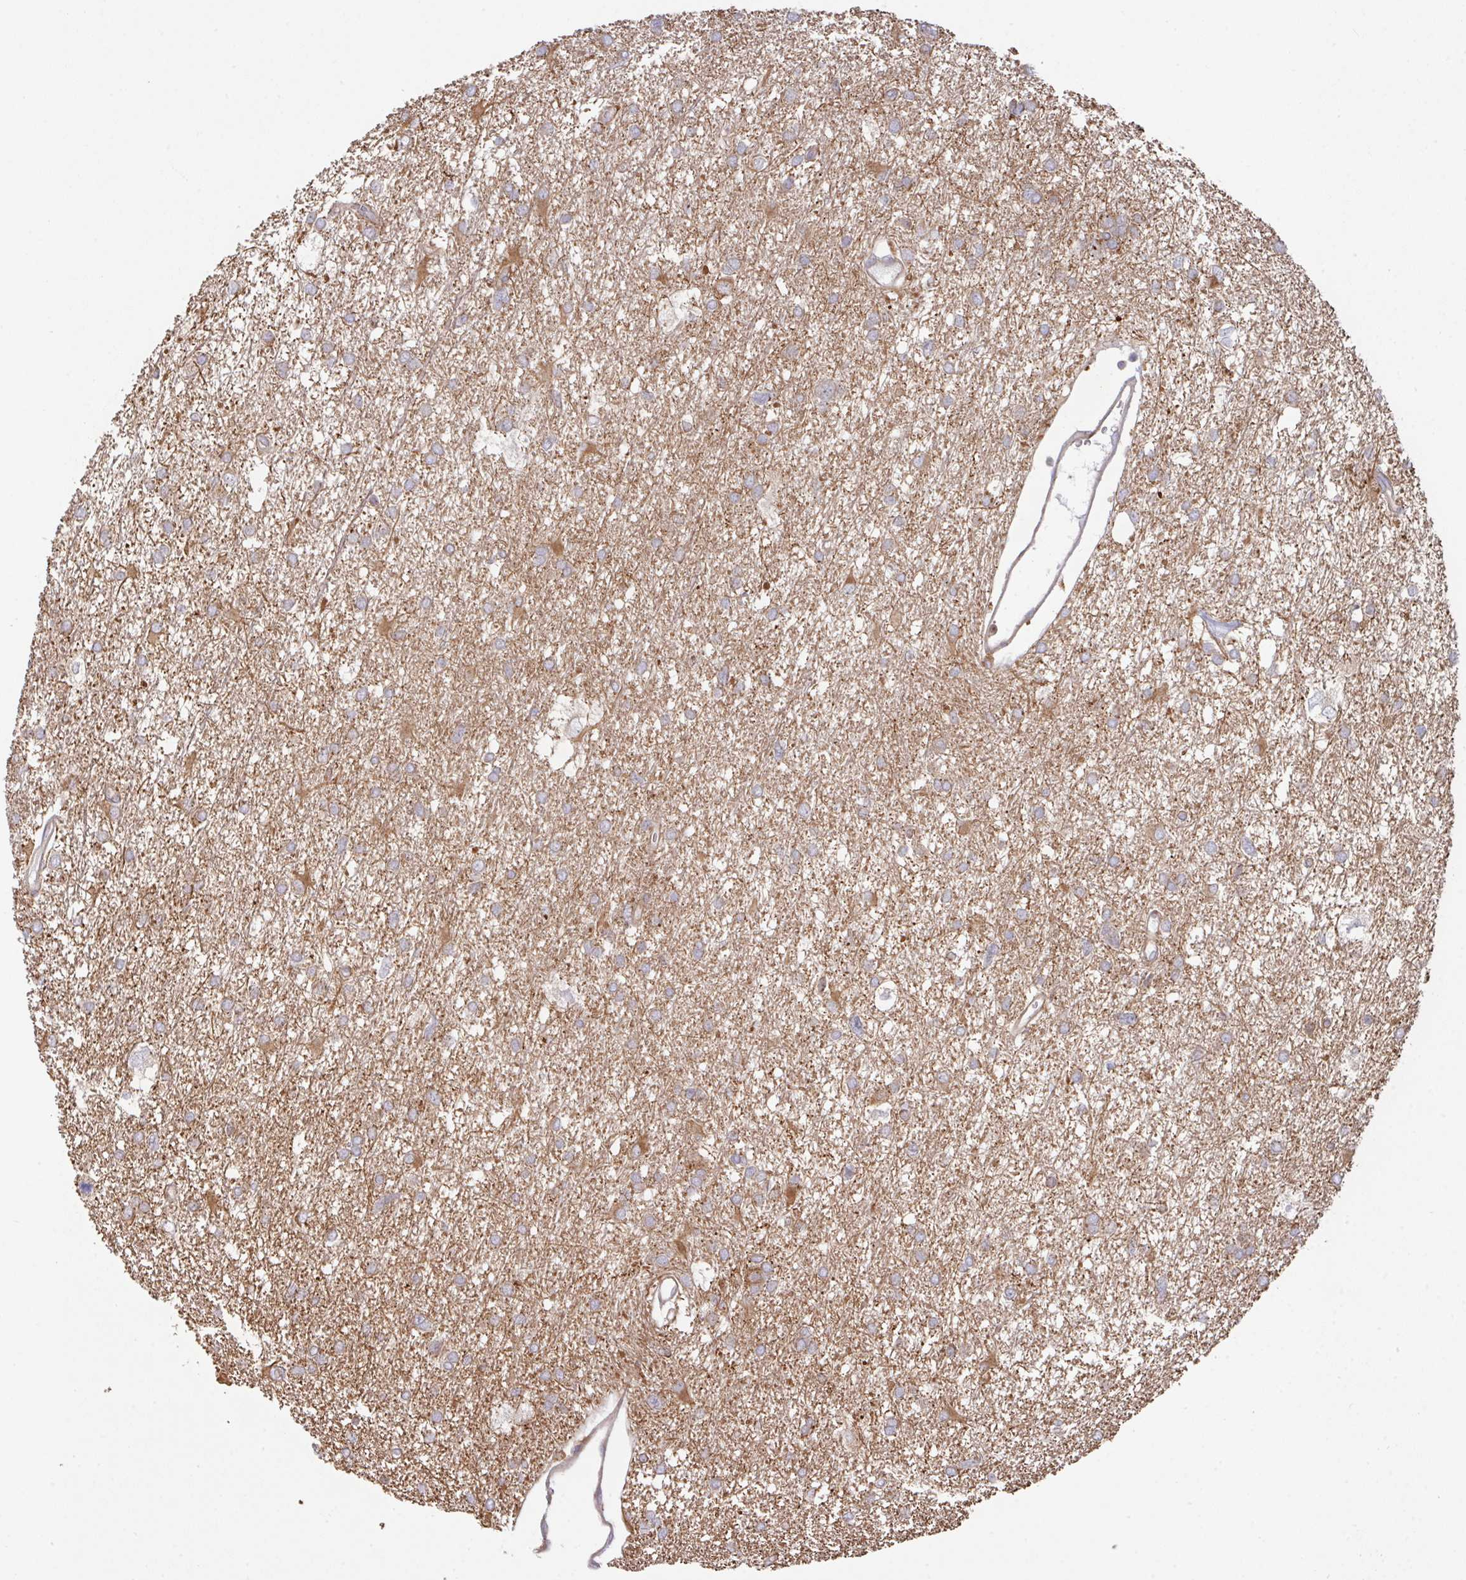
{"staining": {"intensity": "weak", "quantity": "25%-75%", "location": "cytoplasmic/membranous"}, "tissue": "glioma", "cell_type": "Tumor cells", "image_type": "cancer", "snomed": [{"axis": "morphology", "description": "Glioma, malignant, High grade"}, {"axis": "topography", "description": "Brain"}], "caption": "Brown immunohistochemical staining in human malignant glioma (high-grade) reveals weak cytoplasmic/membranous expression in approximately 25%-75% of tumor cells. The protein is shown in brown color, while the nuclei are stained blue.", "gene": "TRIM14", "patient": {"sex": "male", "age": 61}}